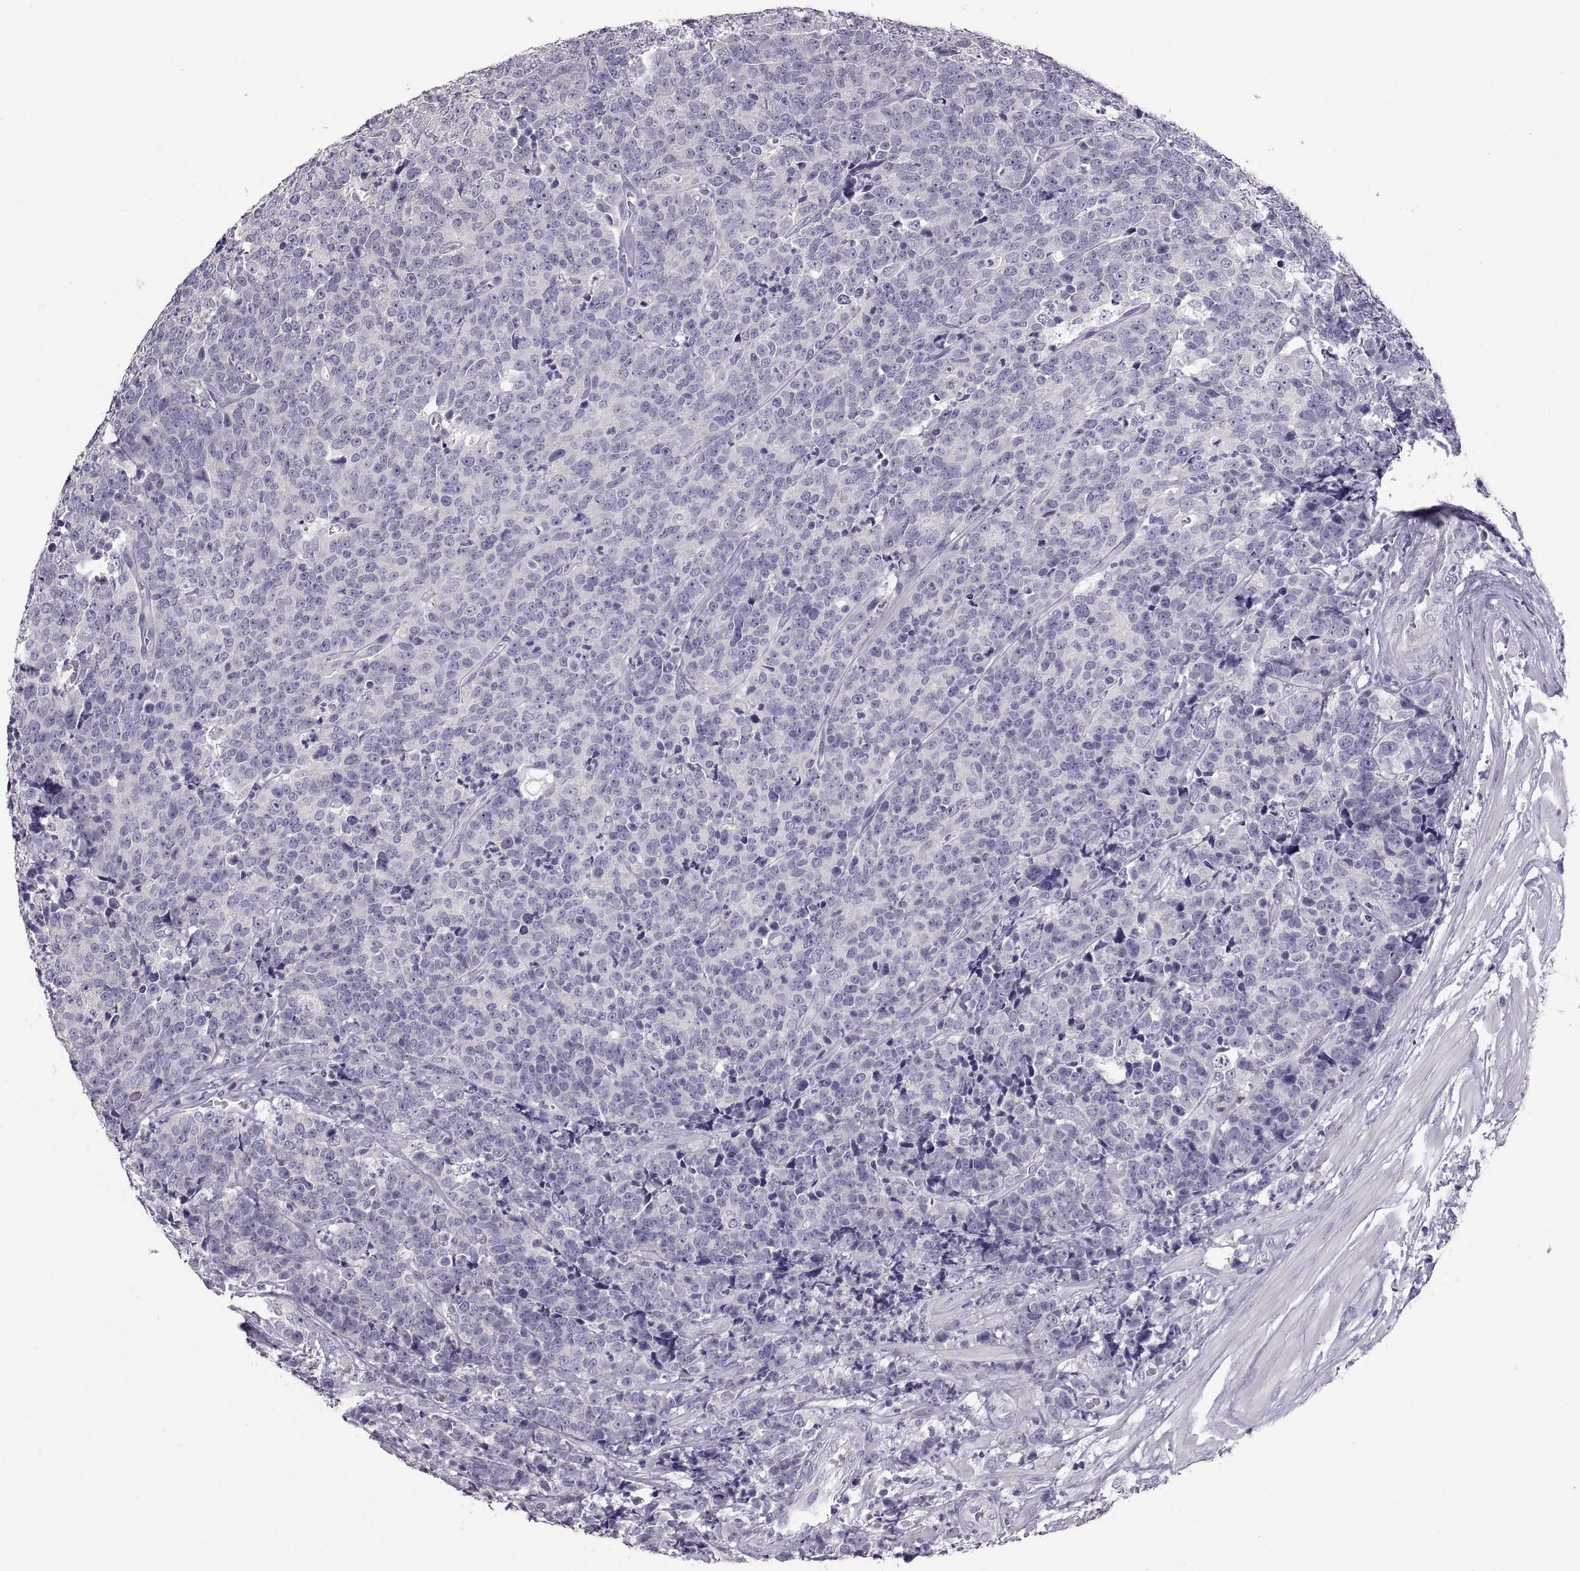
{"staining": {"intensity": "negative", "quantity": "none", "location": "none"}, "tissue": "prostate cancer", "cell_type": "Tumor cells", "image_type": "cancer", "snomed": [{"axis": "morphology", "description": "Adenocarcinoma, NOS"}, {"axis": "topography", "description": "Prostate"}], "caption": "Tumor cells show no significant protein expression in prostate adenocarcinoma.", "gene": "WBP2NL", "patient": {"sex": "male", "age": 67}}